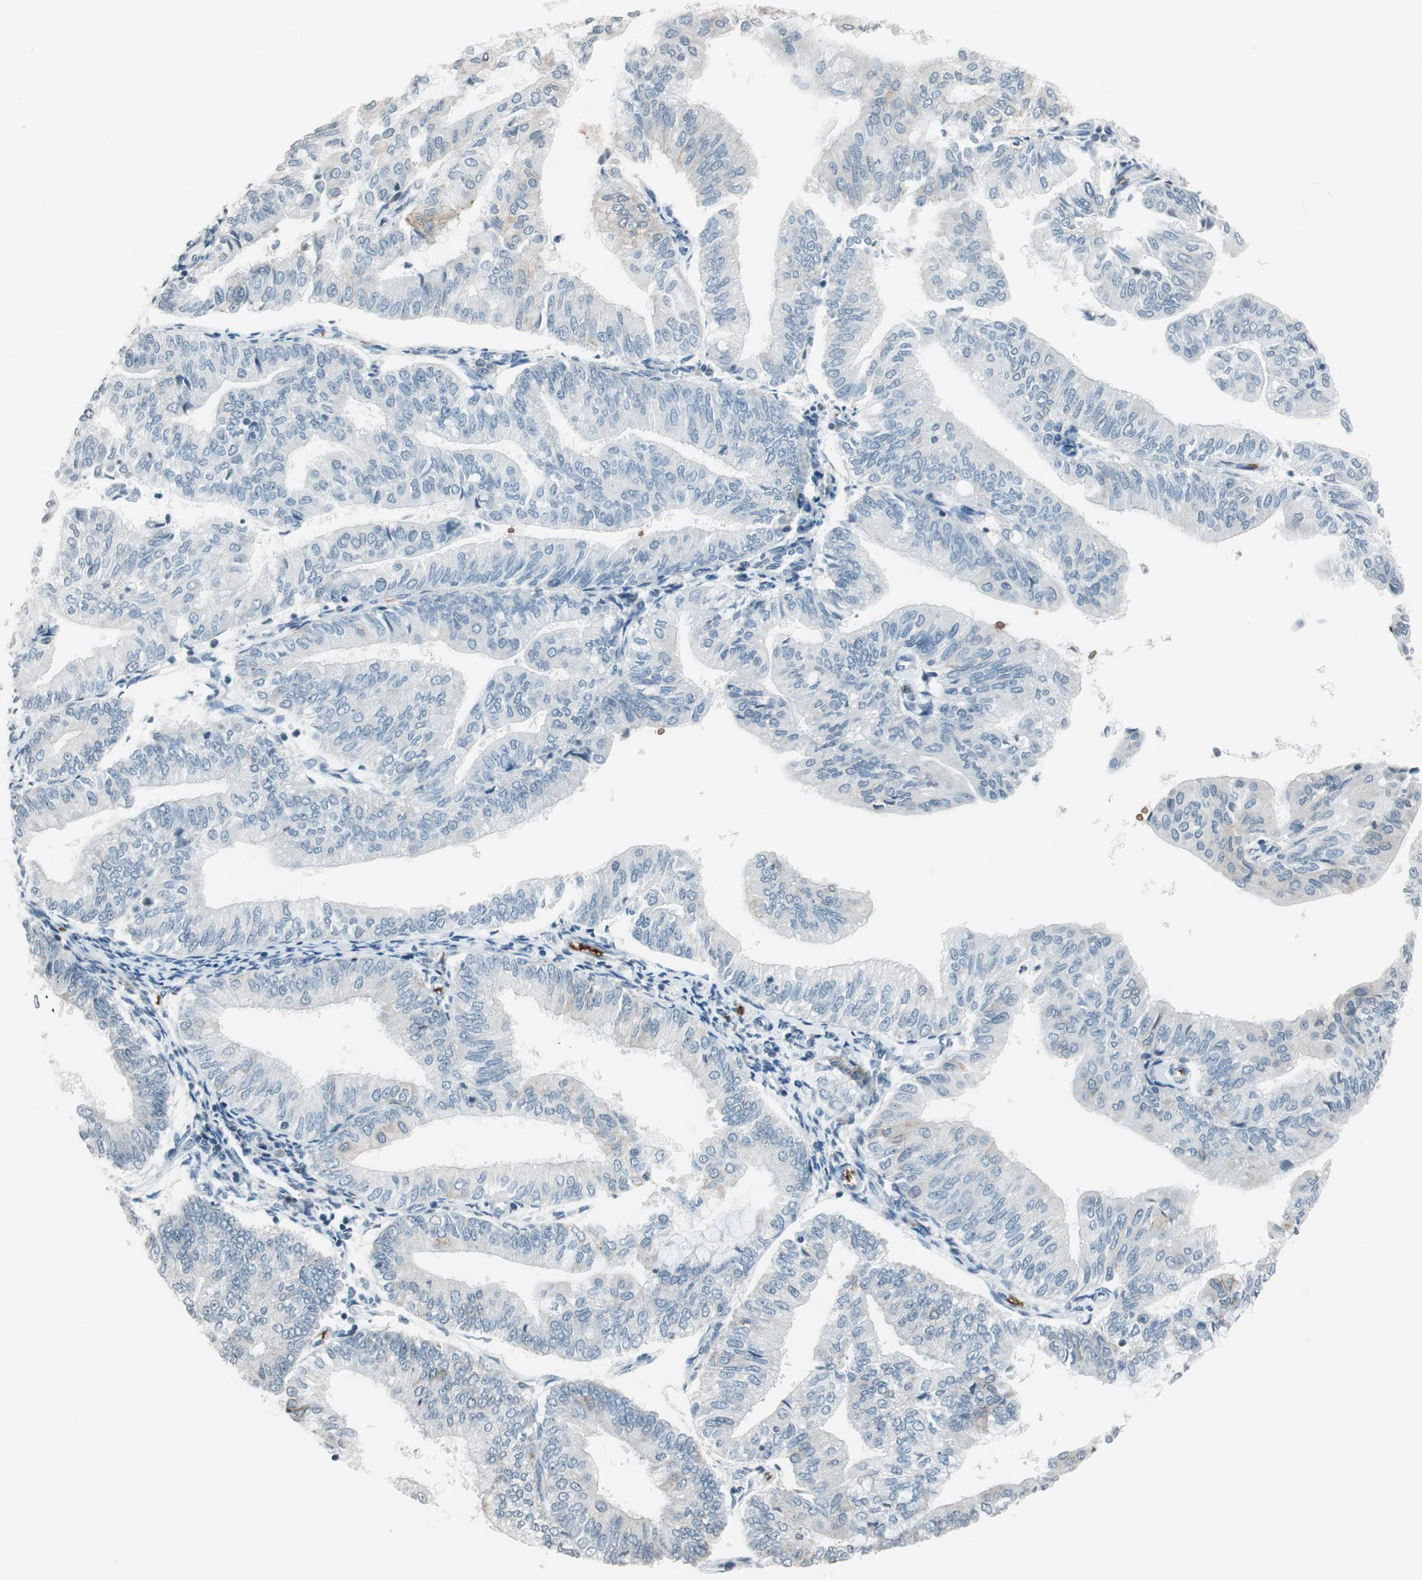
{"staining": {"intensity": "negative", "quantity": "none", "location": "none"}, "tissue": "endometrial cancer", "cell_type": "Tumor cells", "image_type": "cancer", "snomed": [{"axis": "morphology", "description": "Adenocarcinoma, NOS"}, {"axis": "topography", "description": "Endometrium"}], "caption": "Endometrial cancer was stained to show a protein in brown. There is no significant positivity in tumor cells.", "gene": "GYPC", "patient": {"sex": "female", "age": 59}}